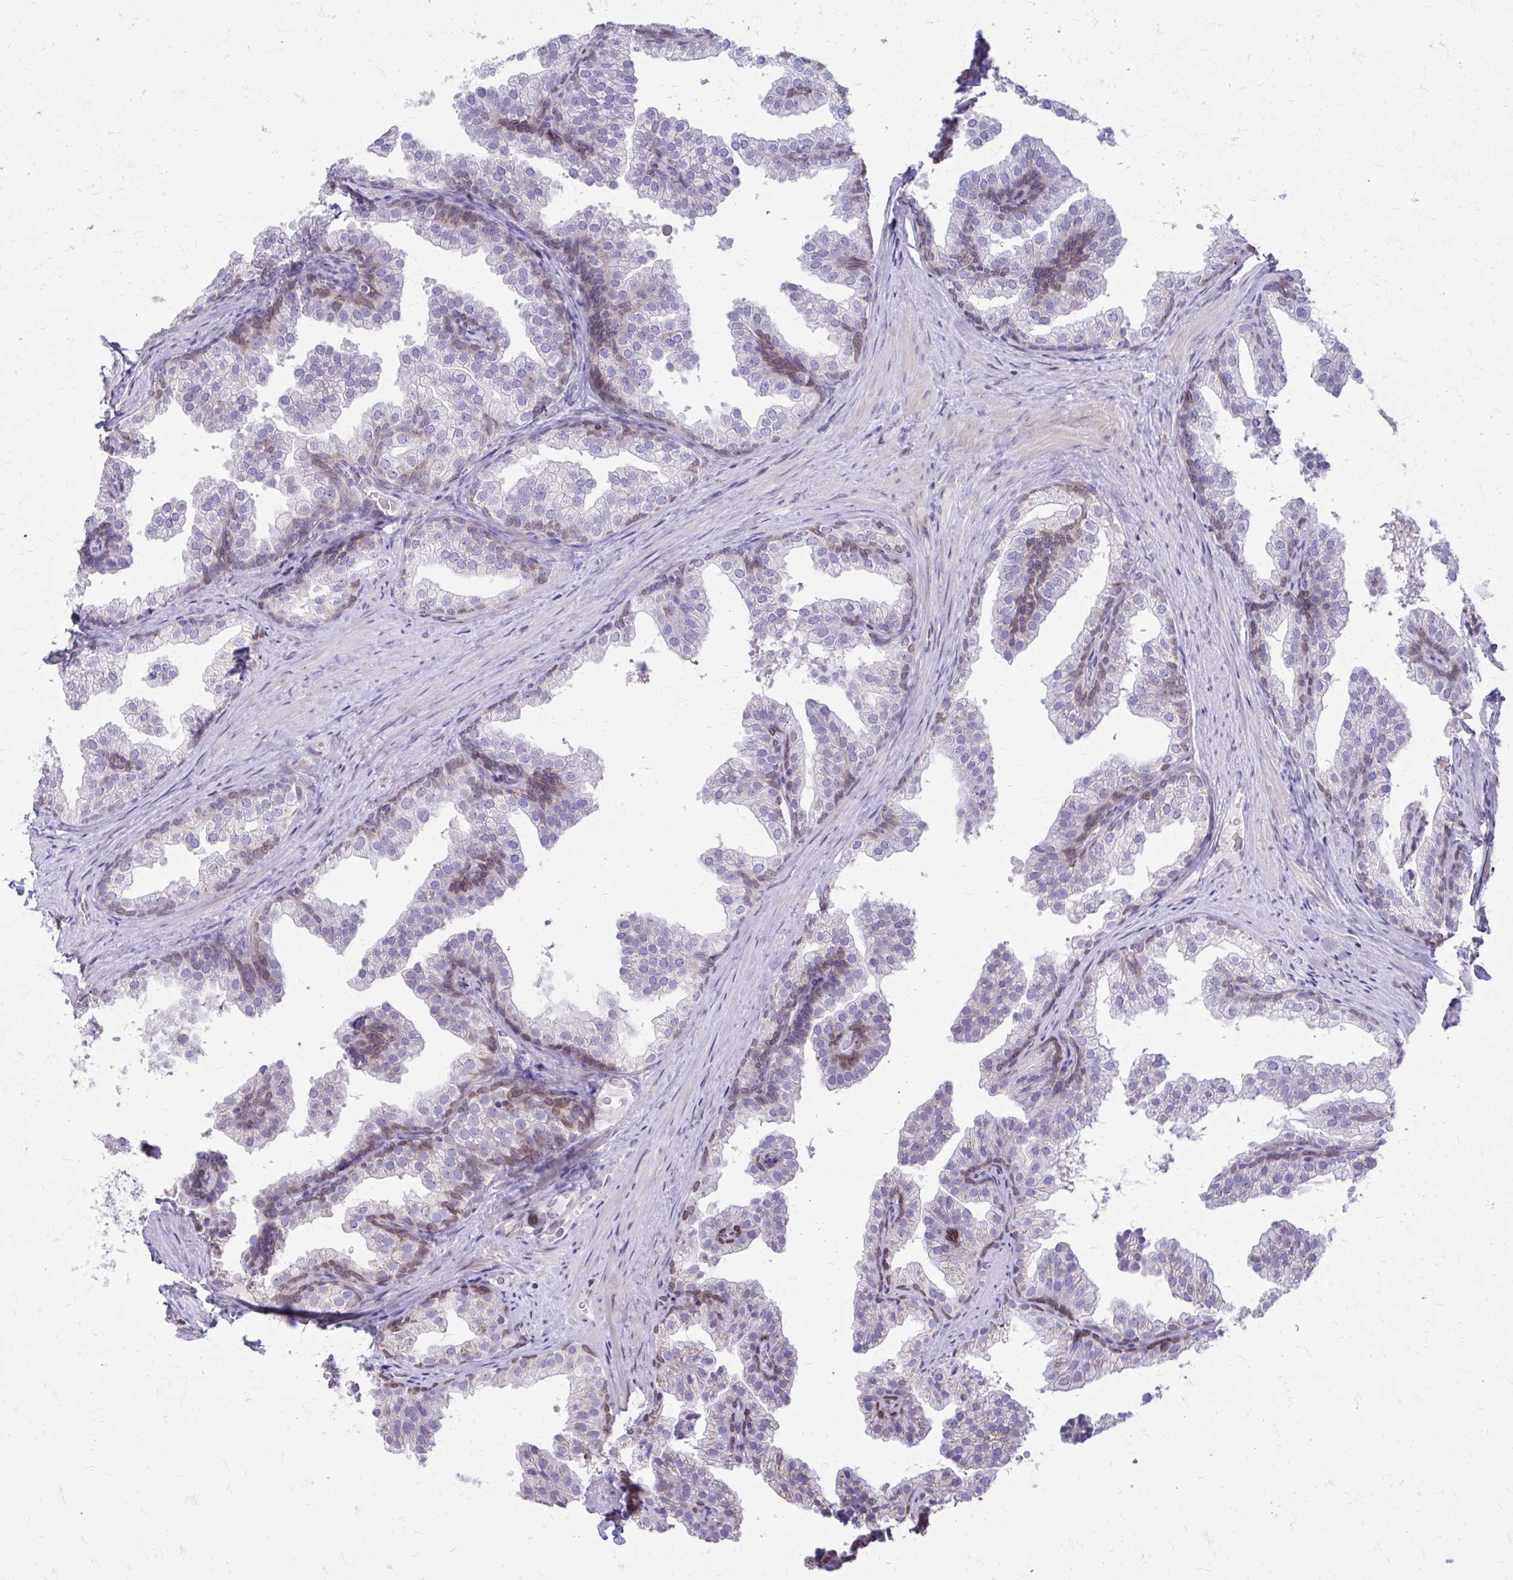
{"staining": {"intensity": "moderate", "quantity": "<25%", "location": "cytoplasmic/membranous,nuclear"}, "tissue": "prostate", "cell_type": "Glandular cells", "image_type": "normal", "snomed": [{"axis": "morphology", "description": "Normal tissue, NOS"}, {"axis": "topography", "description": "Prostate"}], "caption": "This histopathology image reveals IHC staining of normal prostate, with low moderate cytoplasmic/membranous,nuclear positivity in about <25% of glandular cells.", "gene": "RPS6KA2", "patient": {"sex": "male", "age": 37}}